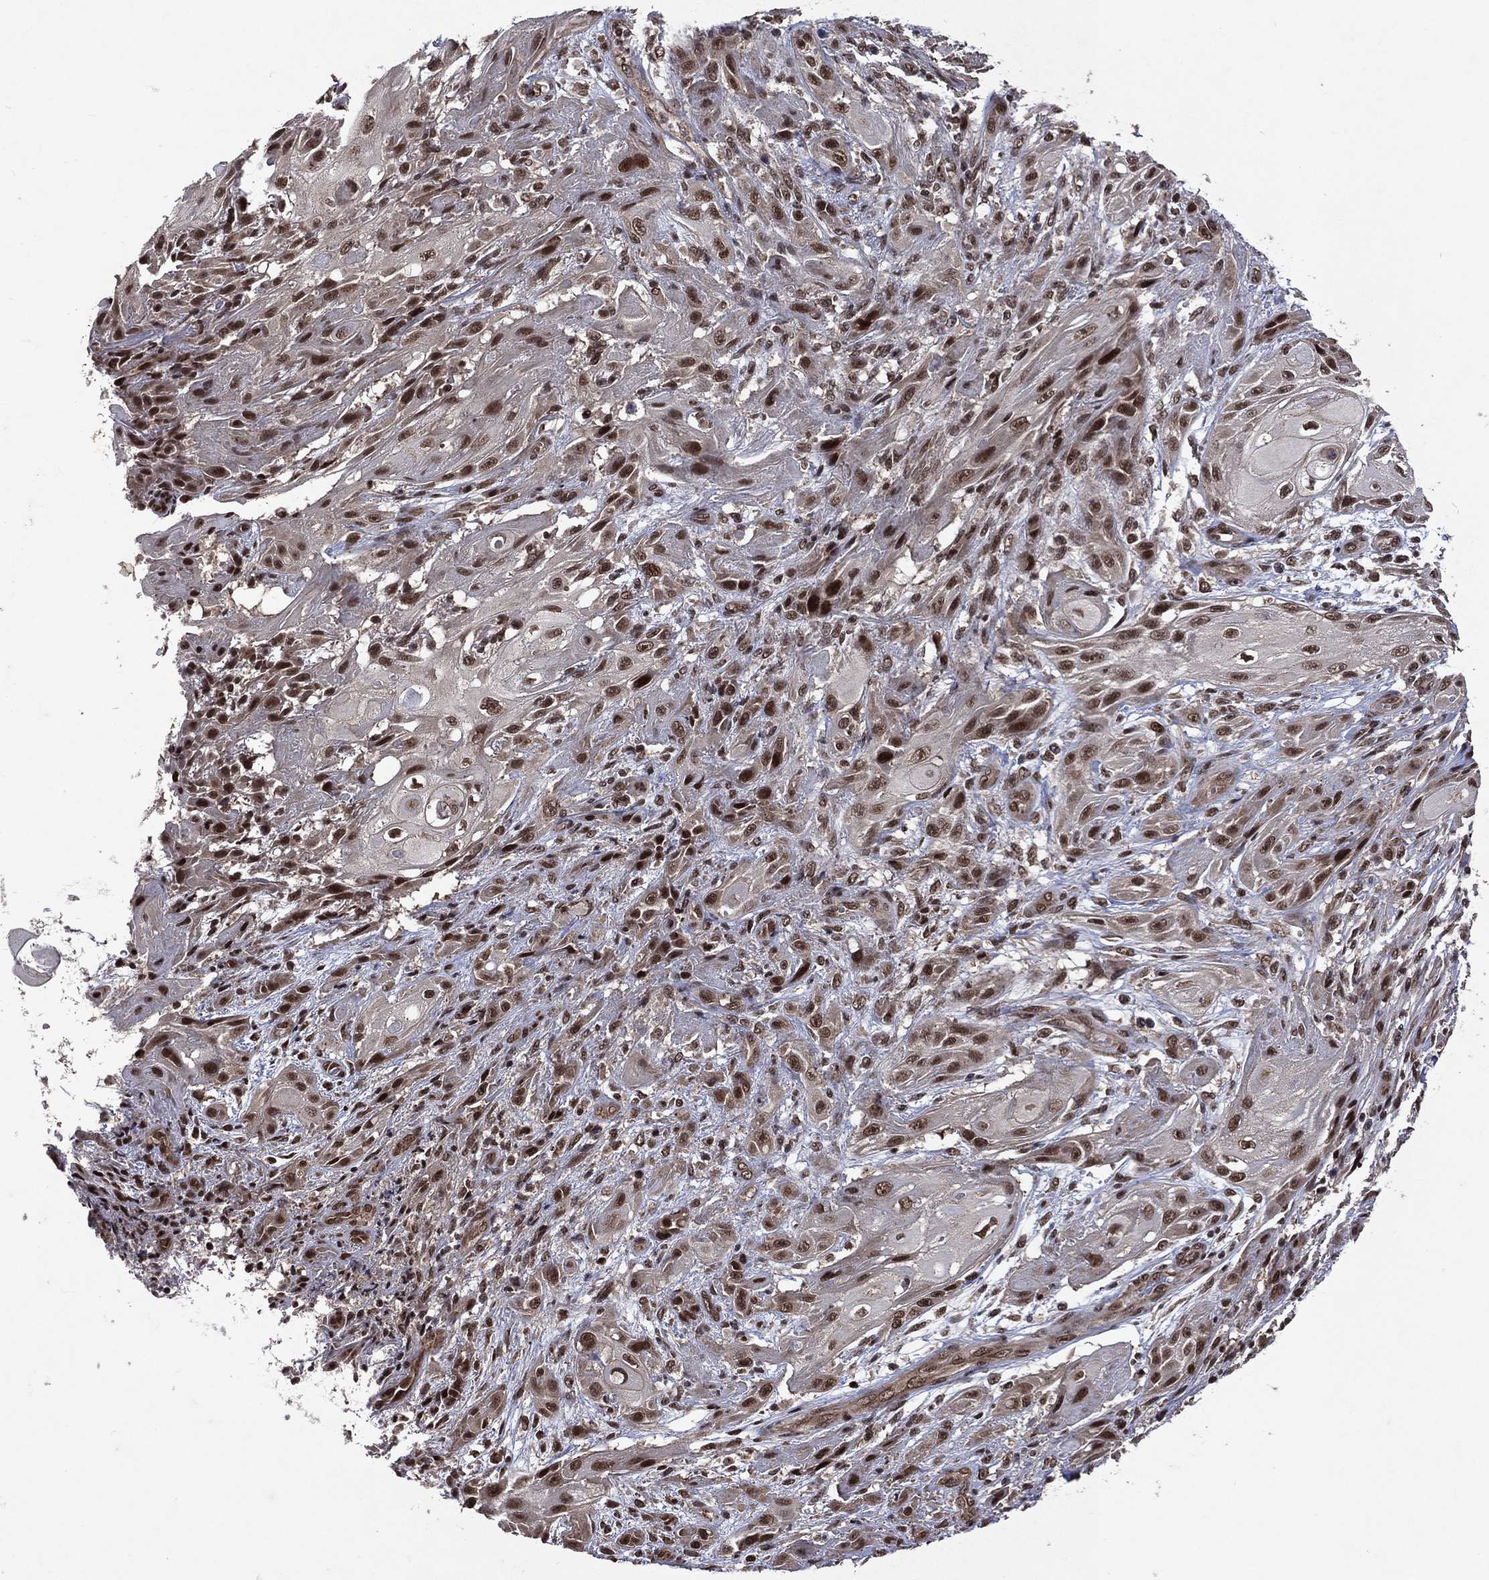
{"staining": {"intensity": "moderate", "quantity": "25%-75%", "location": "nuclear"}, "tissue": "skin cancer", "cell_type": "Tumor cells", "image_type": "cancer", "snomed": [{"axis": "morphology", "description": "Squamous cell carcinoma, NOS"}, {"axis": "topography", "description": "Skin"}], "caption": "Squamous cell carcinoma (skin) was stained to show a protein in brown. There is medium levels of moderate nuclear expression in approximately 25%-75% of tumor cells.", "gene": "DMAP1", "patient": {"sex": "male", "age": 62}}